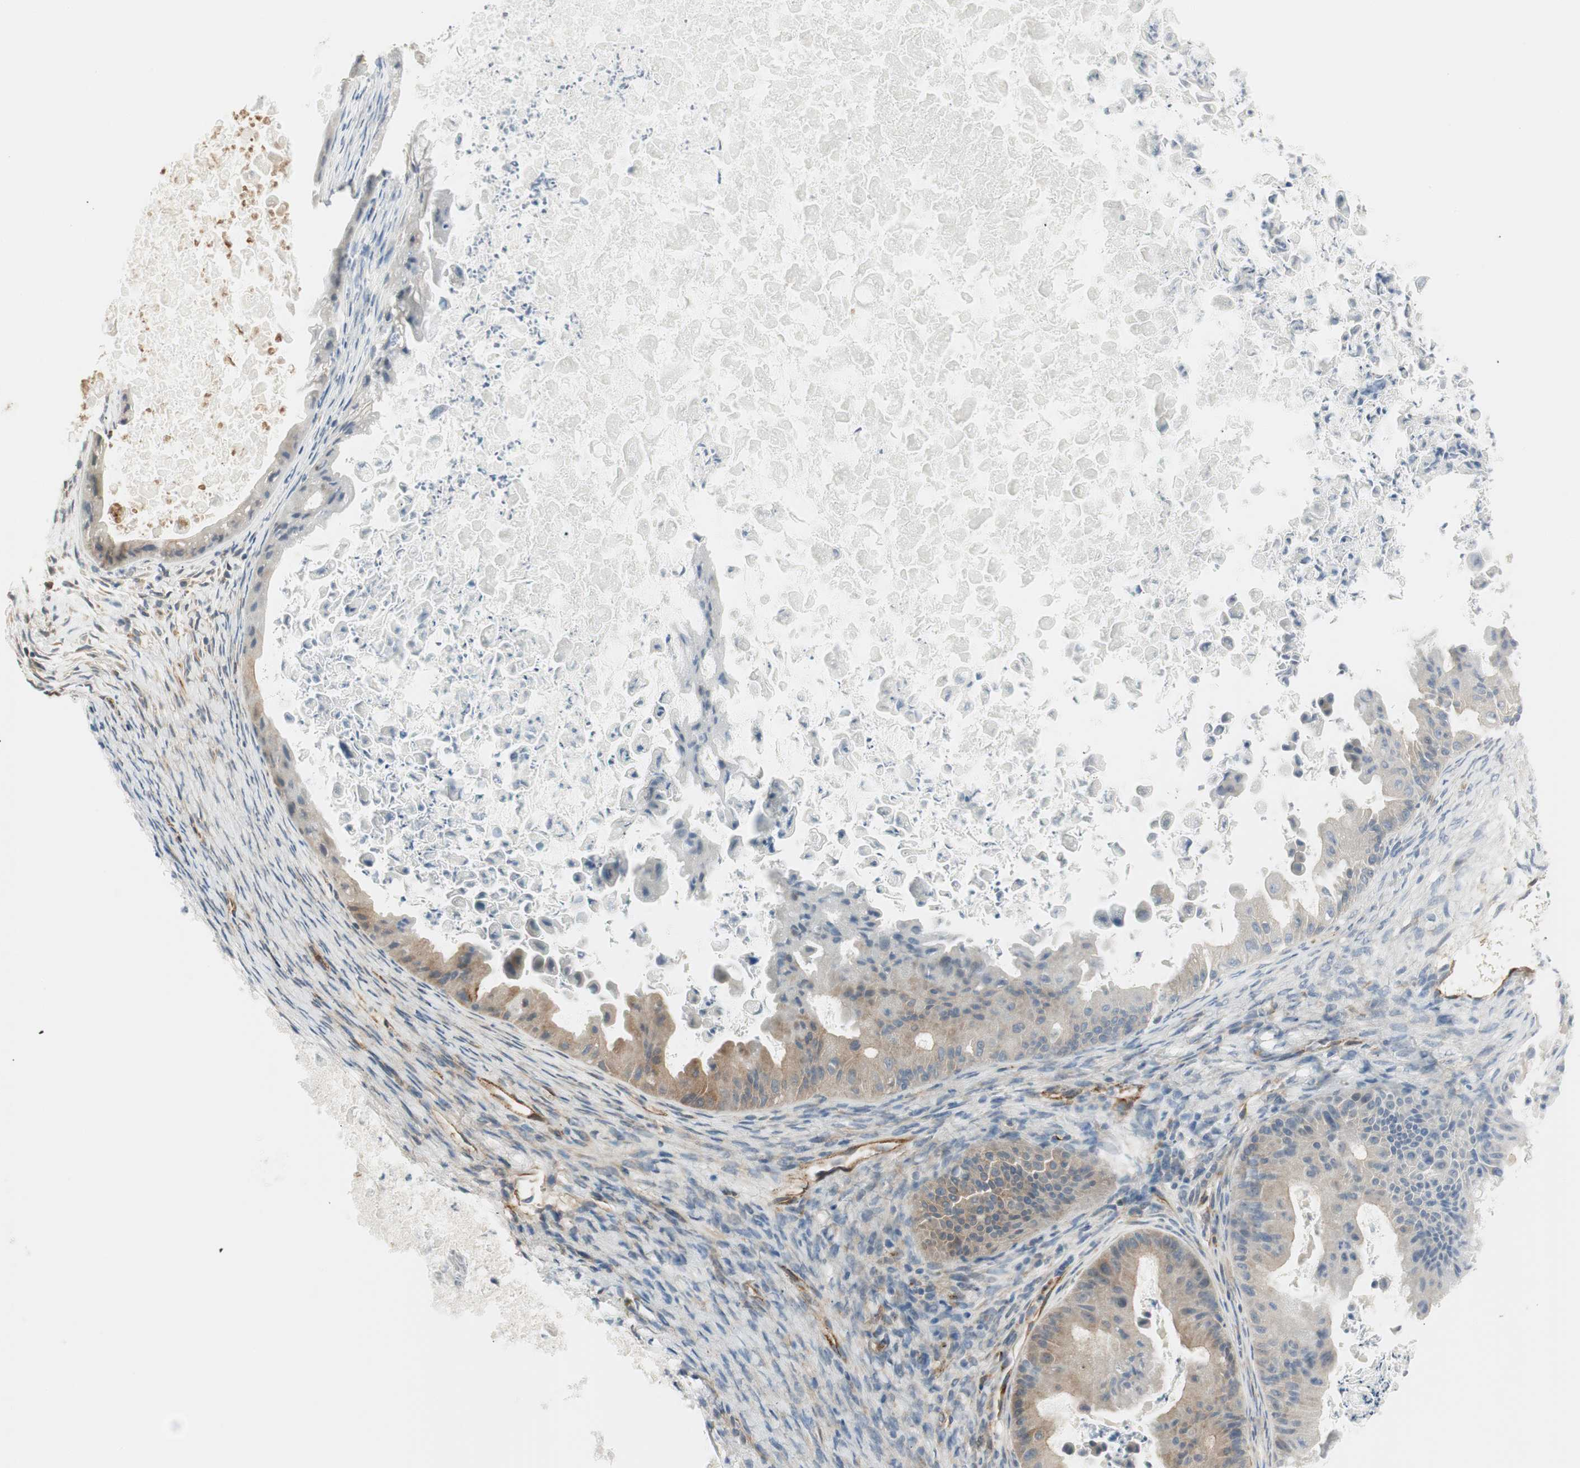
{"staining": {"intensity": "moderate", "quantity": ">75%", "location": "cytoplasmic/membranous"}, "tissue": "ovarian cancer", "cell_type": "Tumor cells", "image_type": "cancer", "snomed": [{"axis": "morphology", "description": "Cystadenocarcinoma, mucinous, NOS"}, {"axis": "topography", "description": "Ovary"}], "caption": "An immunohistochemistry (IHC) micrograph of neoplastic tissue is shown. Protein staining in brown highlights moderate cytoplasmic/membranous positivity in mucinous cystadenocarcinoma (ovarian) within tumor cells. (brown staining indicates protein expression, while blue staining denotes nuclei).", "gene": "AGFG1", "patient": {"sex": "female", "age": 37}}